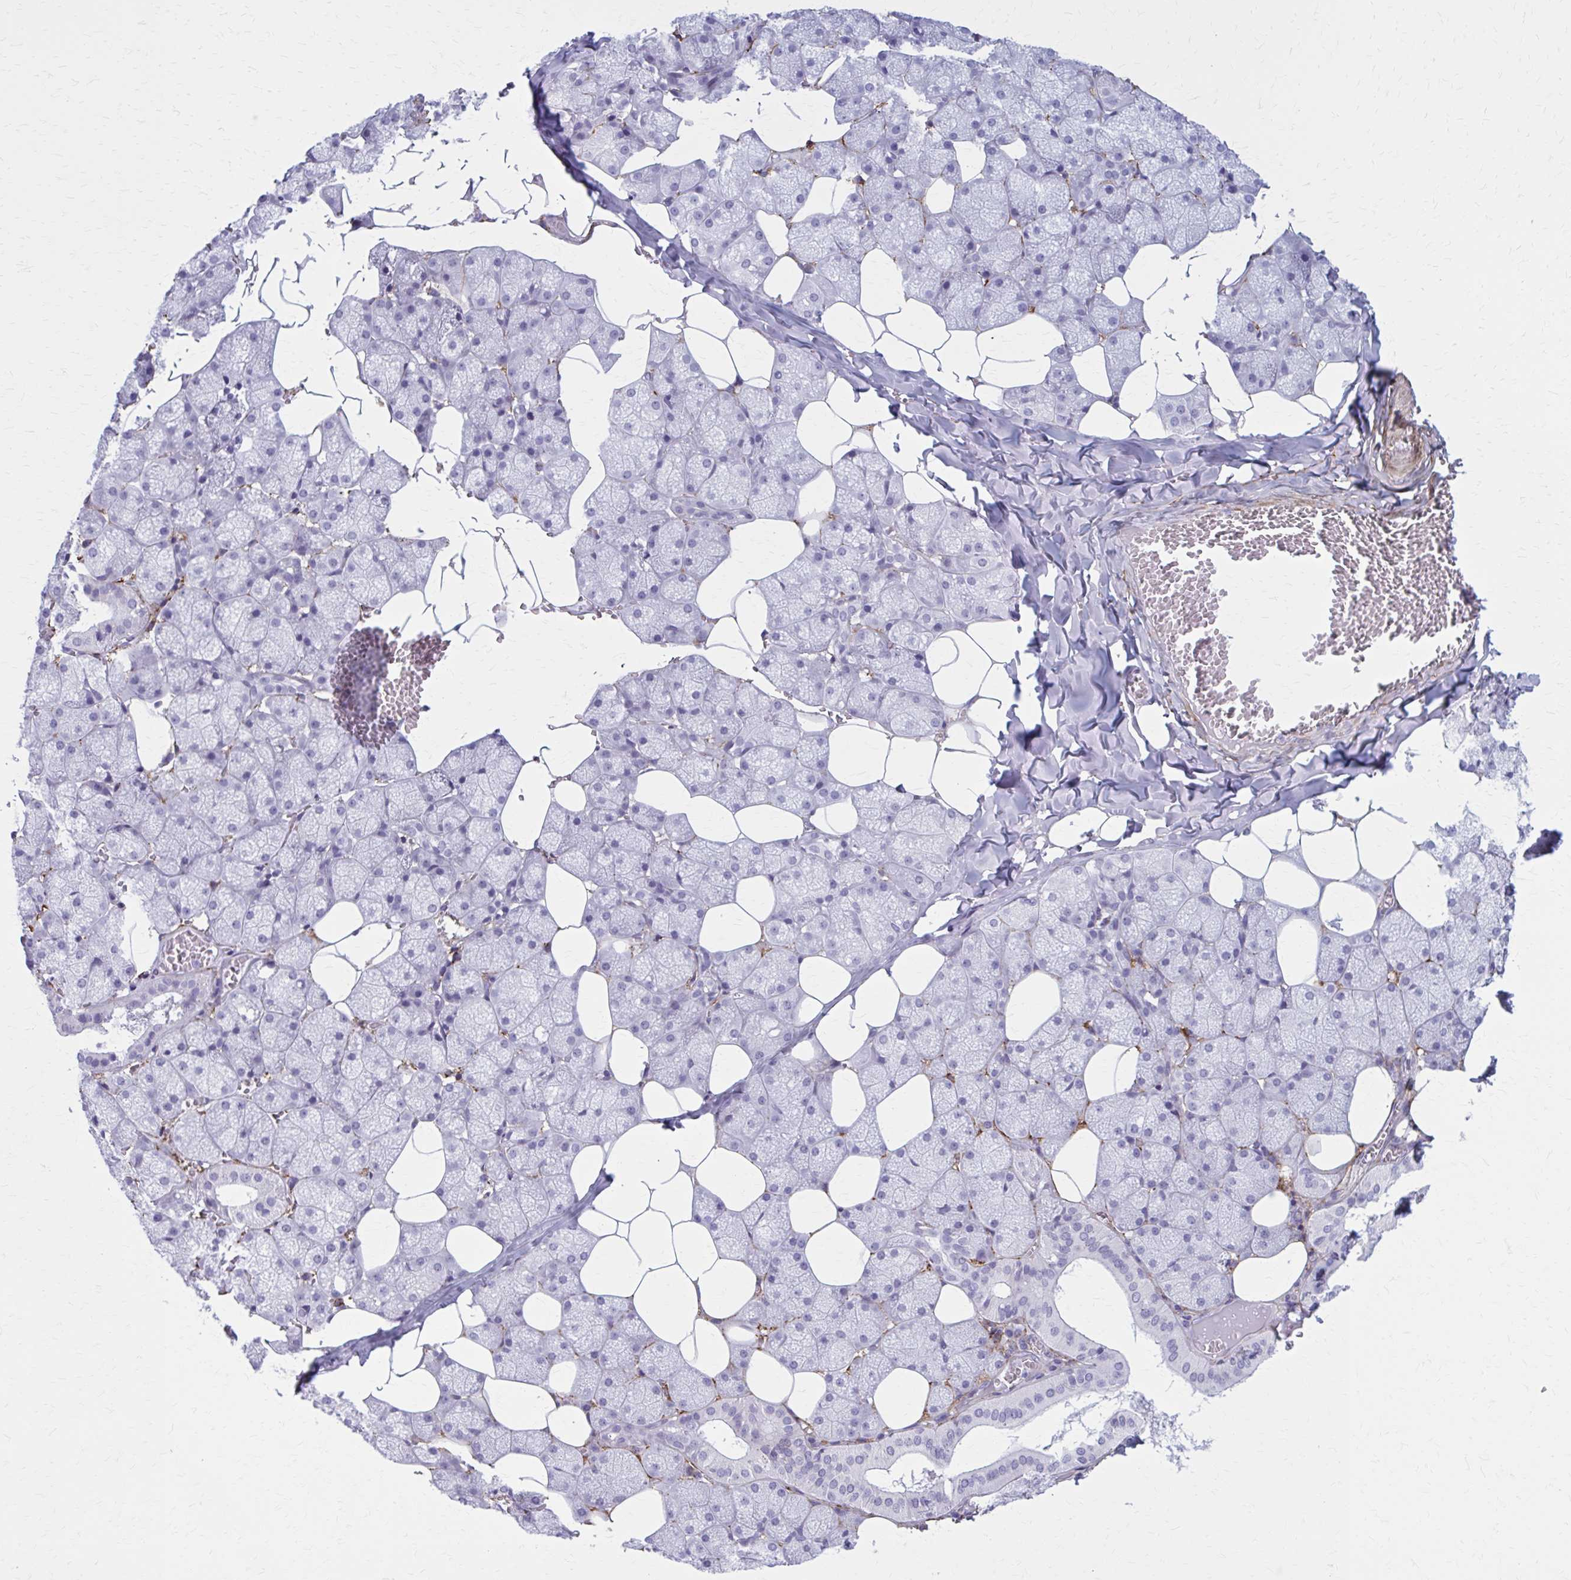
{"staining": {"intensity": "negative", "quantity": "none", "location": "none"}, "tissue": "salivary gland", "cell_type": "Glandular cells", "image_type": "normal", "snomed": [{"axis": "morphology", "description": "Normal tissue, NOS"}, {"axis": "topography", "description": "Salivary gland"}, {"axis": "topography", "description": "Peripheral nerve tissue"}], "caption": "This is an immunohistochemistry image of normal salivary gland. There is no staining in glandular cells.", "gene": "AKAP12", "patient": {"sex": "male", "age": 38}}